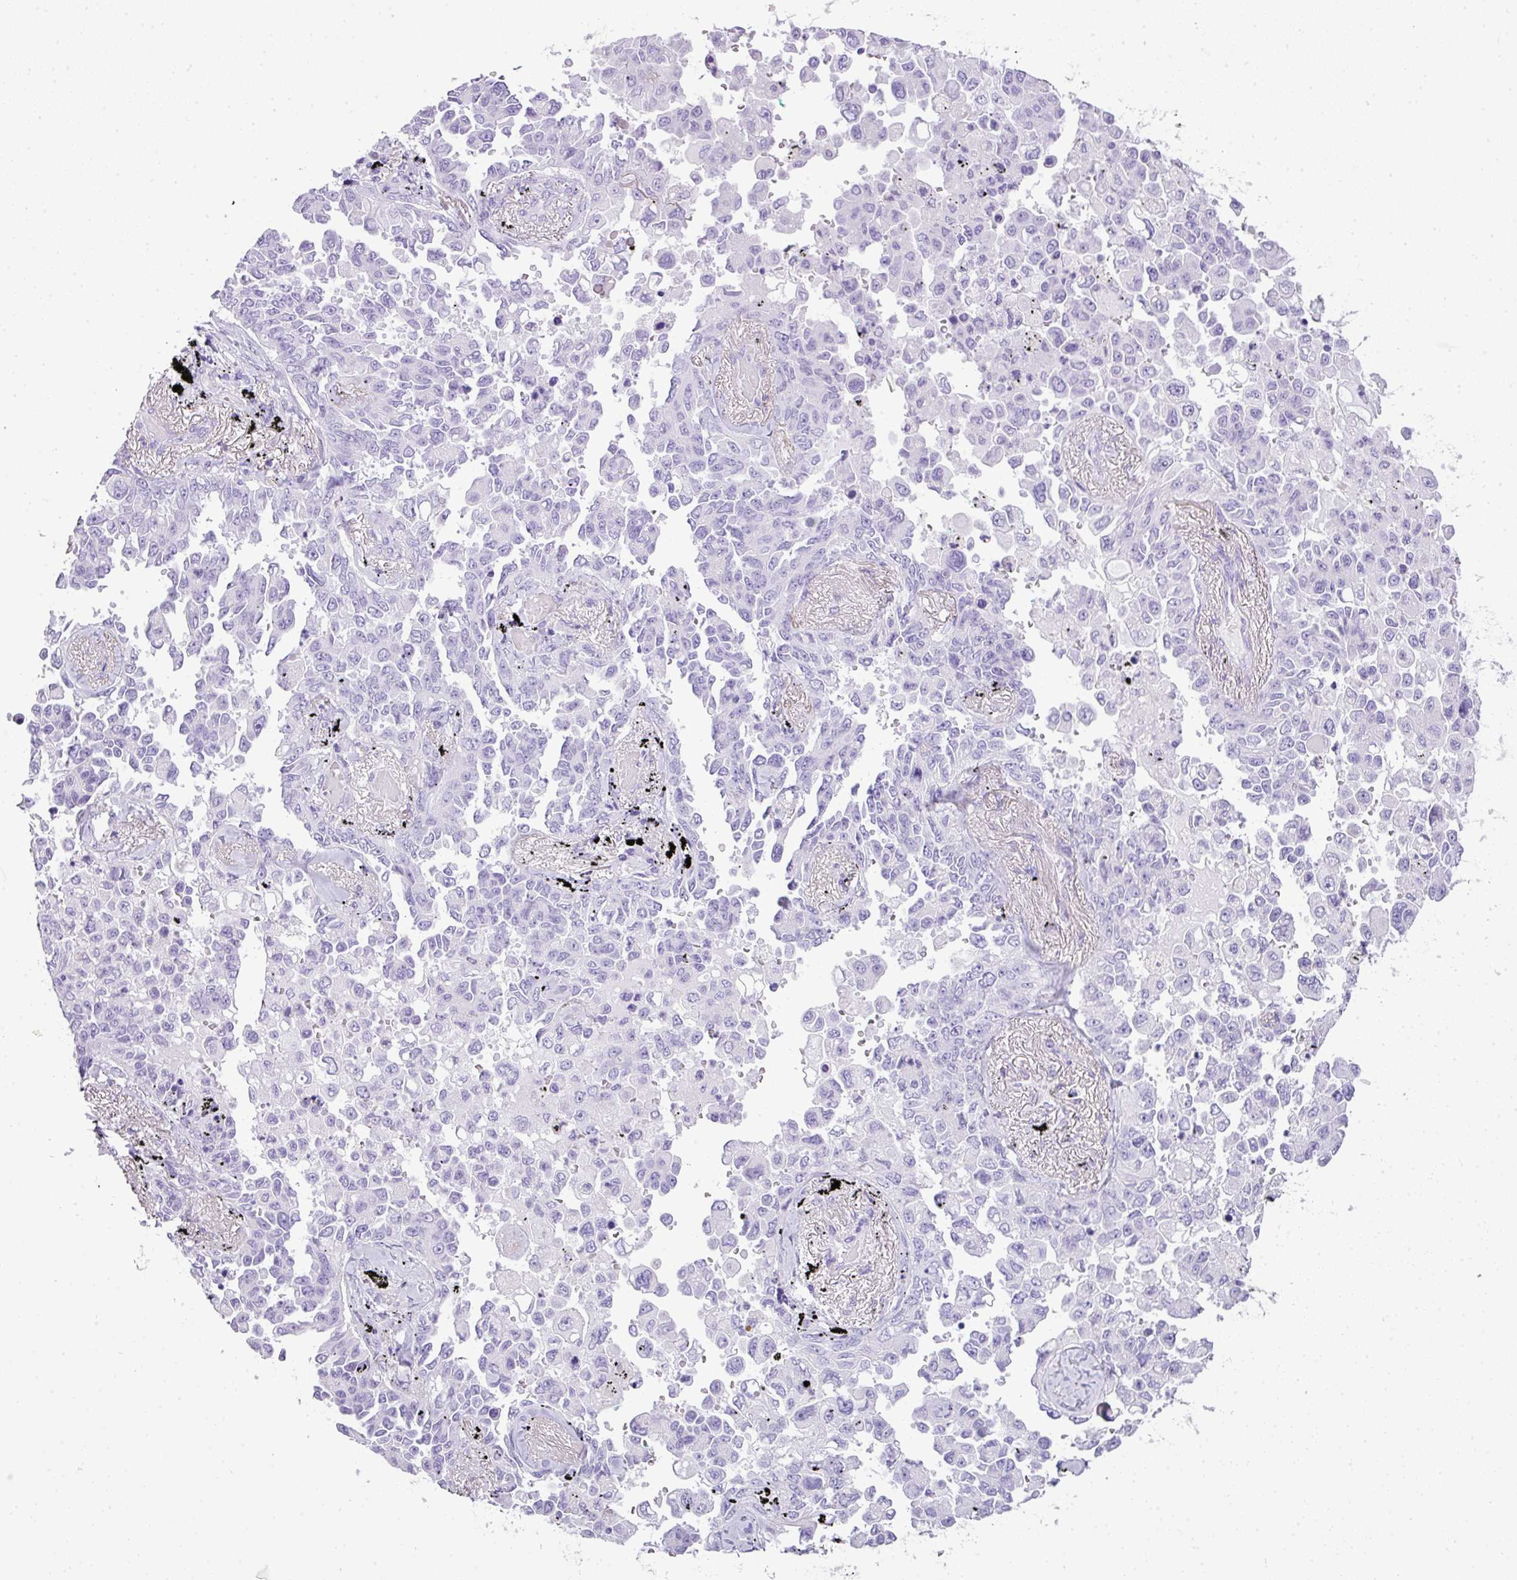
{"staining": {"intensity": "negative", "quantity": "none", "location": "none"}, "tissue": "lung cancer", "cell_type": "Tumor cells", "image_type": "cancer", "snomed": [{"axis": "morphology", "description": "Adenocarcinoma, NOS"}, {"axis": "topography", "description": "Lung"}], "caption": "High magnification brightfield microscopy of lung cancer (adenocarcinoma) stained with DAB (brown) and counterstained with hematoxylin (blue): tumor cells show no significant staining.", "gene": "TNP1", "patient": {"sex": "female", "age": 67}}